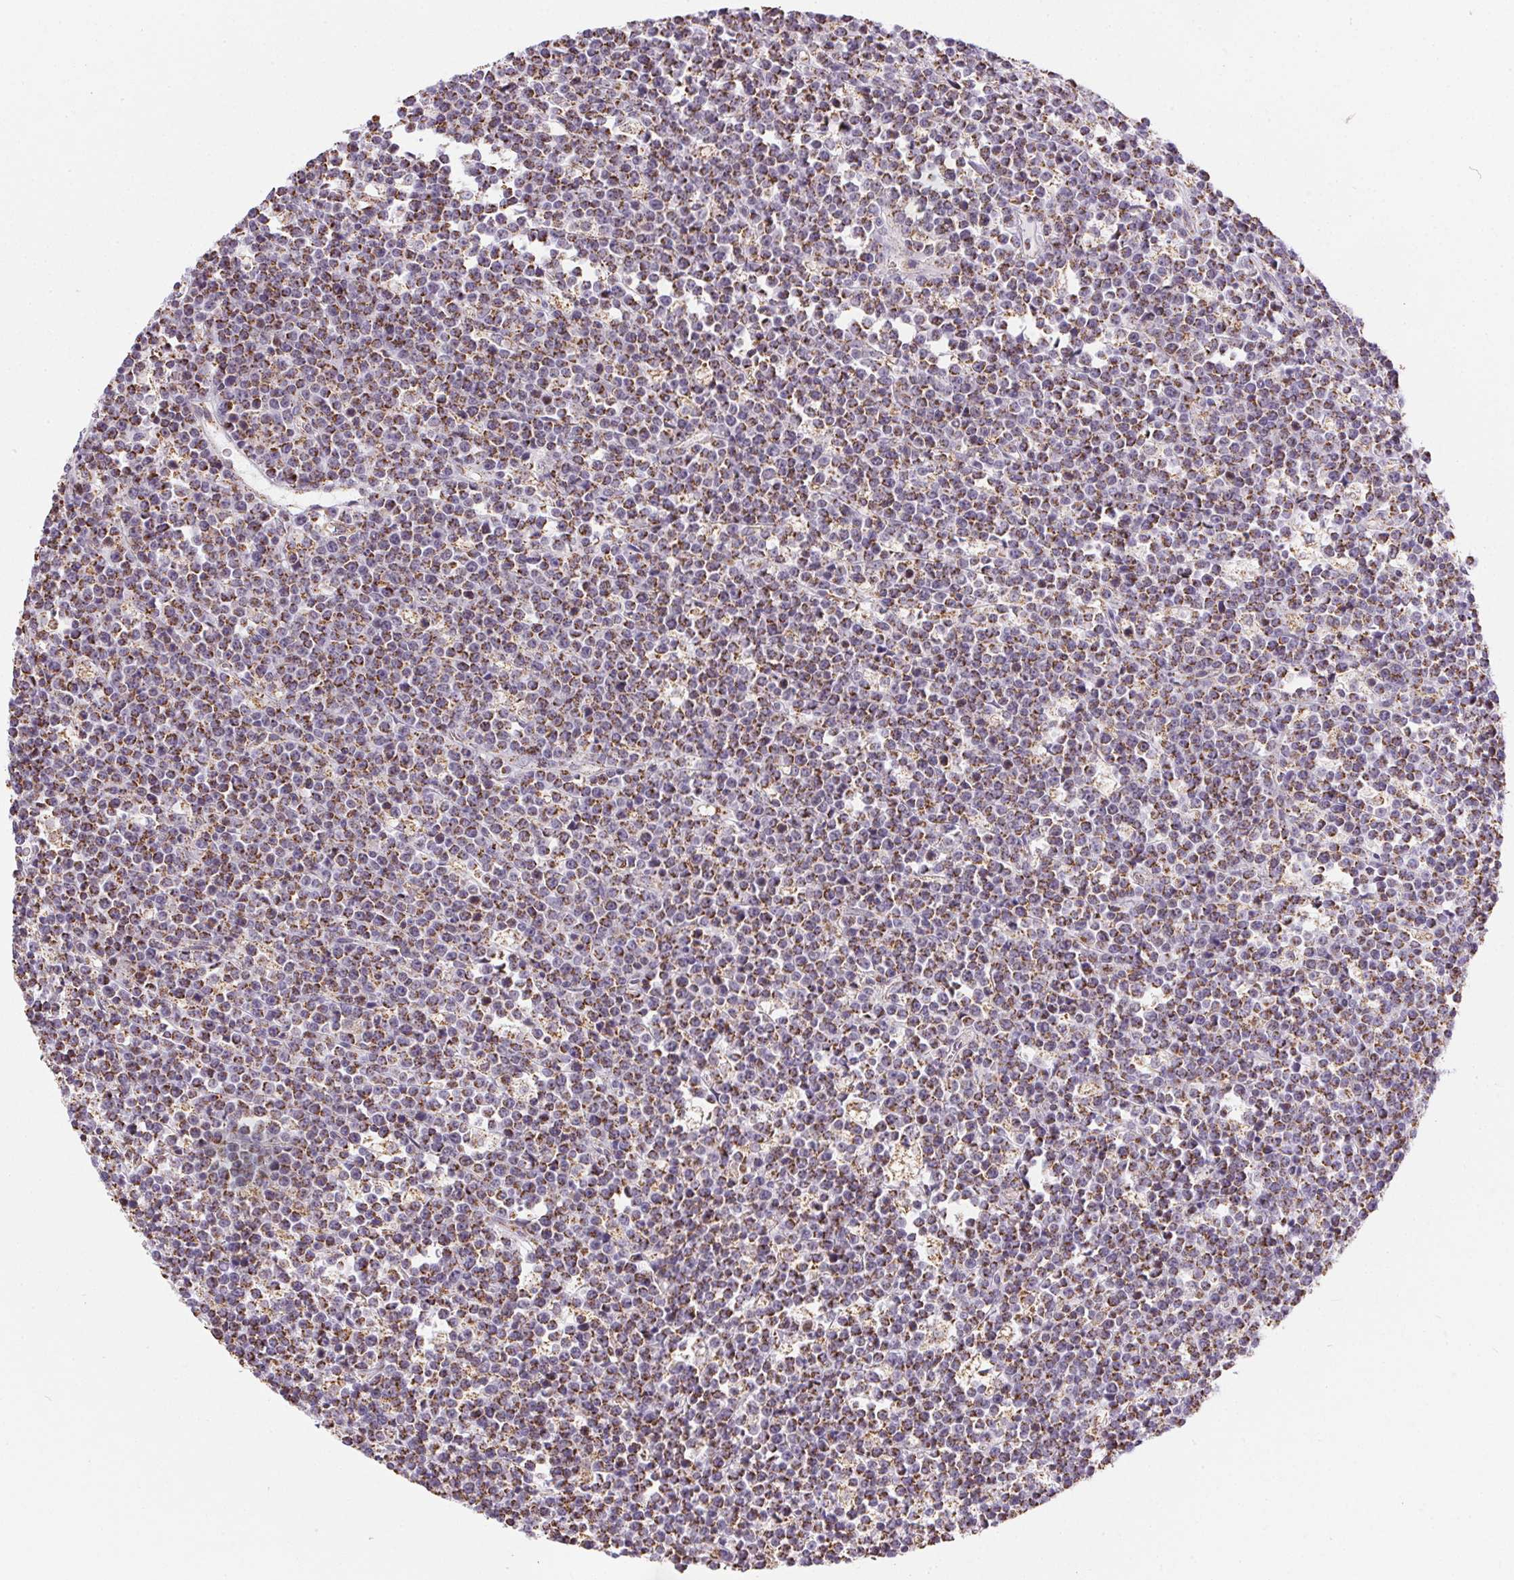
{"staining": {"intensity": "moderate", "quantity": ">75%", "location": "cytoplasmic/membranous"}, "tissue": "lymphoma", "cell_type": "Tumor cells", "image_type": "cancer", "snomed": [{"axis": "morphology", "description": "Malignant lymphoma, non-Hodgkin's type, High grade"}, {"axis": "topography", "description": "Ovary"}], "caption": "Approximately >75% of tumor cells in human malignant lymphoma, non-Hodgkin's type (high-grade) demonstrate moderate cytoplasmic/membranous protein positivity as visualized by brown immunohistochemical staining.", "gene": "MAPK11", "patient": {"sex": "female", "age": 56}}